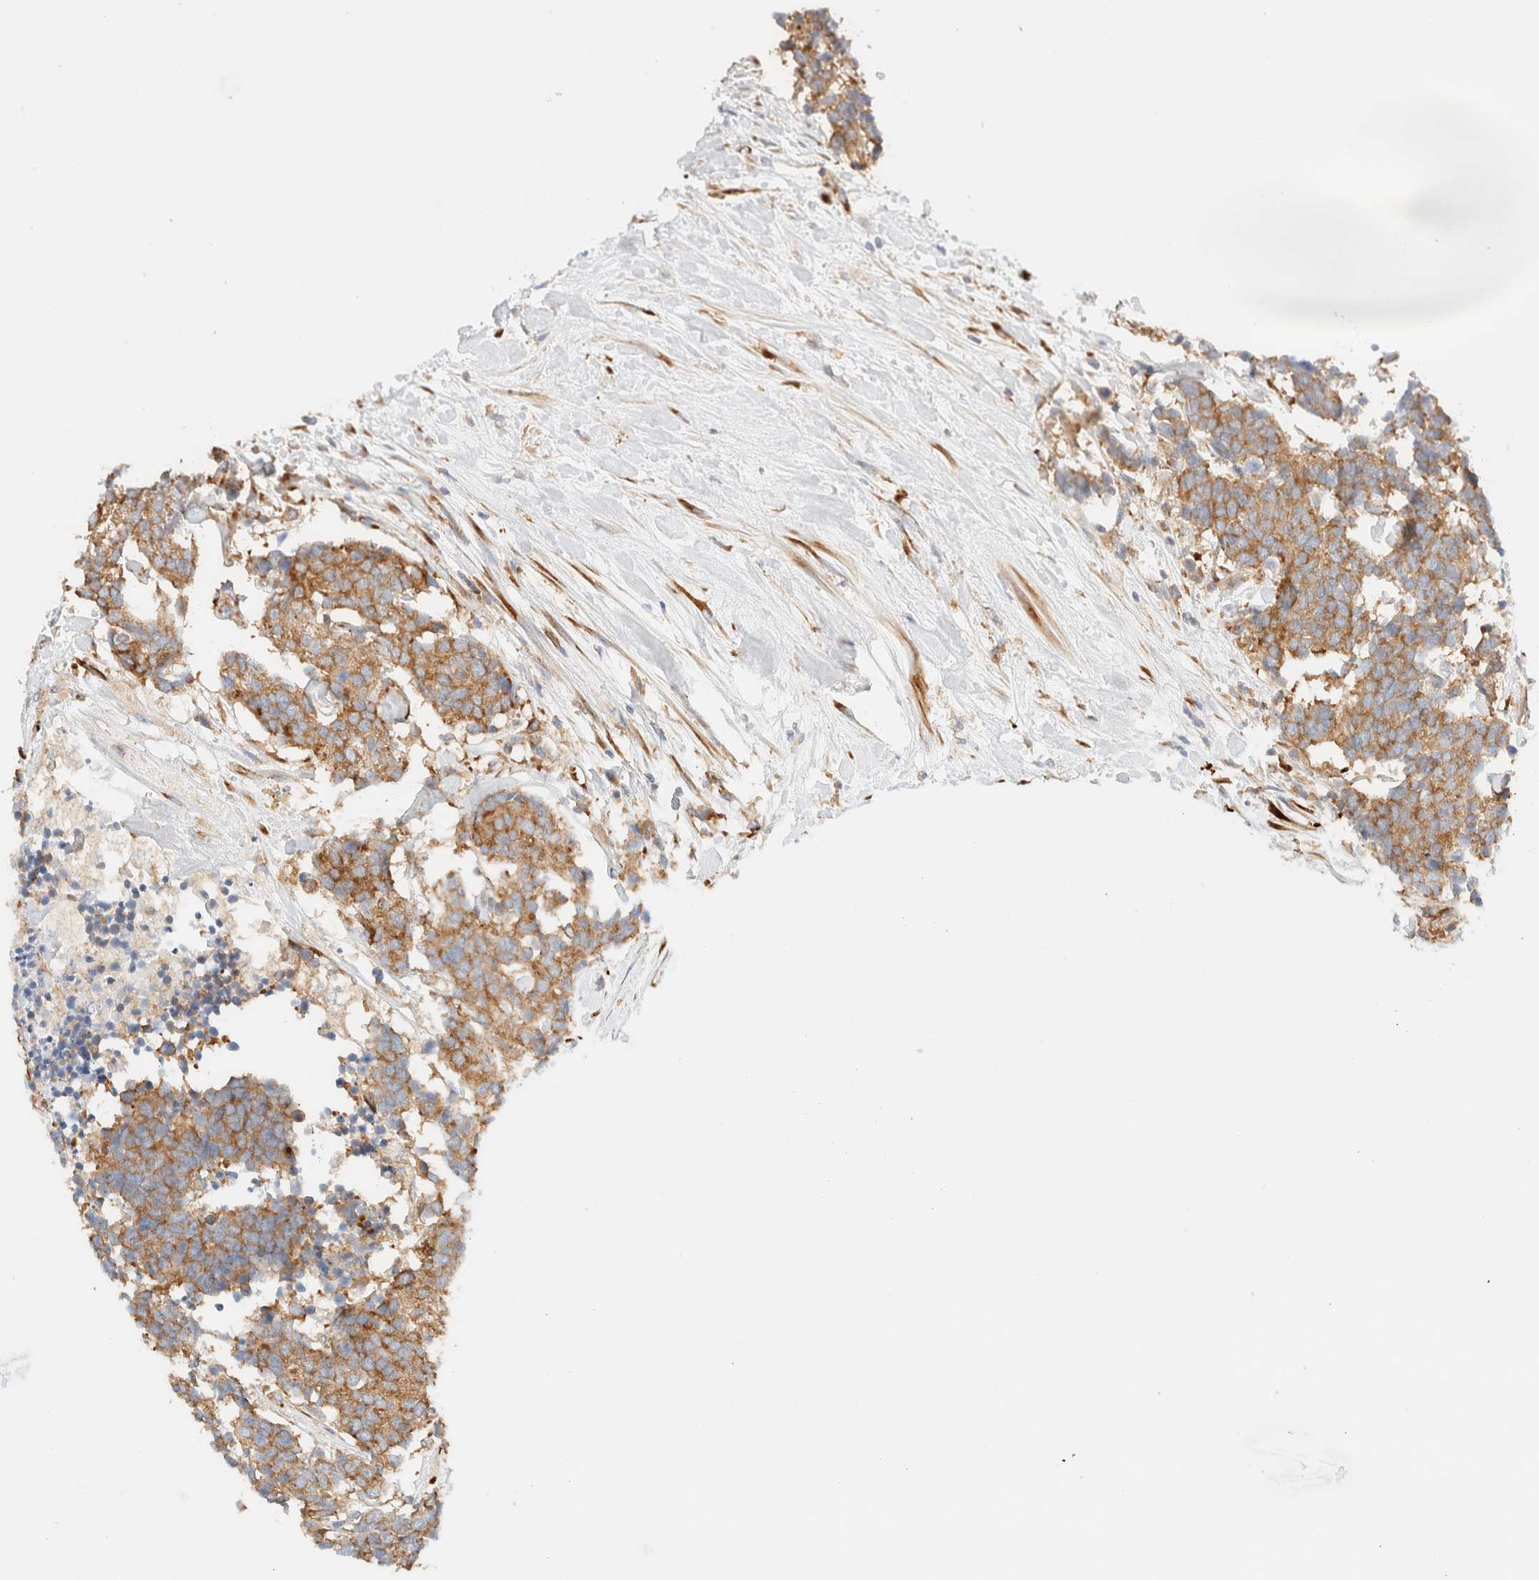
{"staining": {"intensity": "moderate", "quantity": ">75%", "location": "cytoplasmic/membranous"}, "tissue": "carcinoid", "cell_type": "Tumor cells", "image_type": "cancer", "snomed": [{"axis": "morphology", "description": "Carcinoma, NOS"}, {"axis": "morphology", "description": "Carcinoid, malignant, NOS"}, {"axis": "topography", "description": "Urinary bladder"}], "caption": "This micrograph displays IHC staining of carcinoid, with medium moderate cytoplasmic/membranous expression in approximately >75% of tumor cells.", "gene": "ZC2HC1A", "patient": {"sex": "male", "age": 57}}